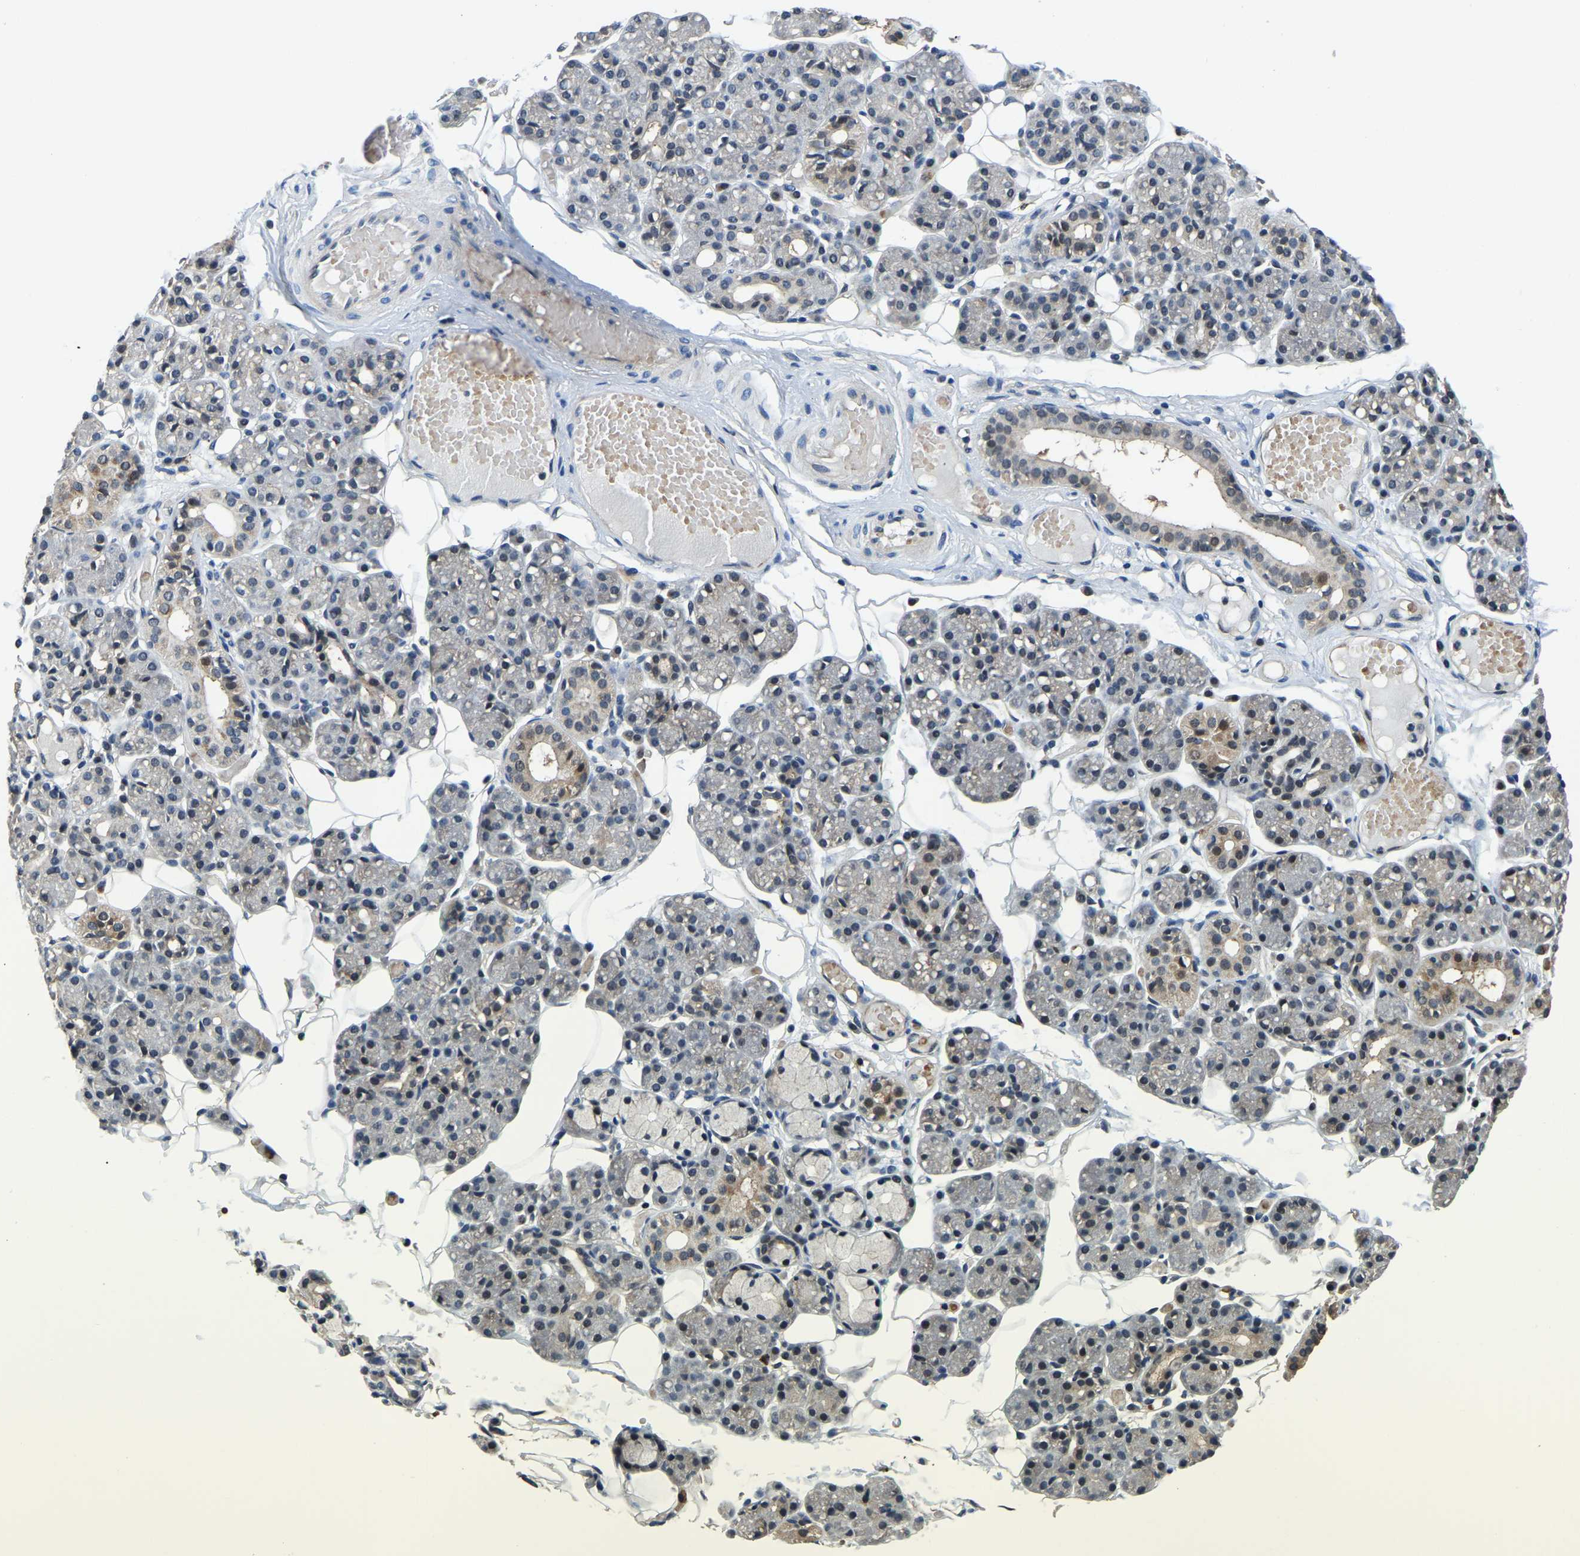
{"staining": {"intensity": "moderate", "quantity": "25%-75%", "location": "cytoplasmic/membranous,nuclear"}, "tissue": "salivary gland", "cell_type": "Glandular cells", "image_type": "normal", "snomed": [{"axis": "morphology", "description": "Normal tissue, NOS"}, {"axis": "topography", "description": "Salivary gland"}], "caption": "Salivary gland stained with DAB immunohistochemistry (IHC) exhibits medium levels of moderate cytoplasmic/membranous,nuclear positivity in approximately 25%-75% of glandular cells. The staining is performed using DAB brown chromogen to label protein expression. The nuclei are counter-stained blue using hematoxylin.", "gene": "DFFA", "patient": {"sex": "male", "age": 63}}